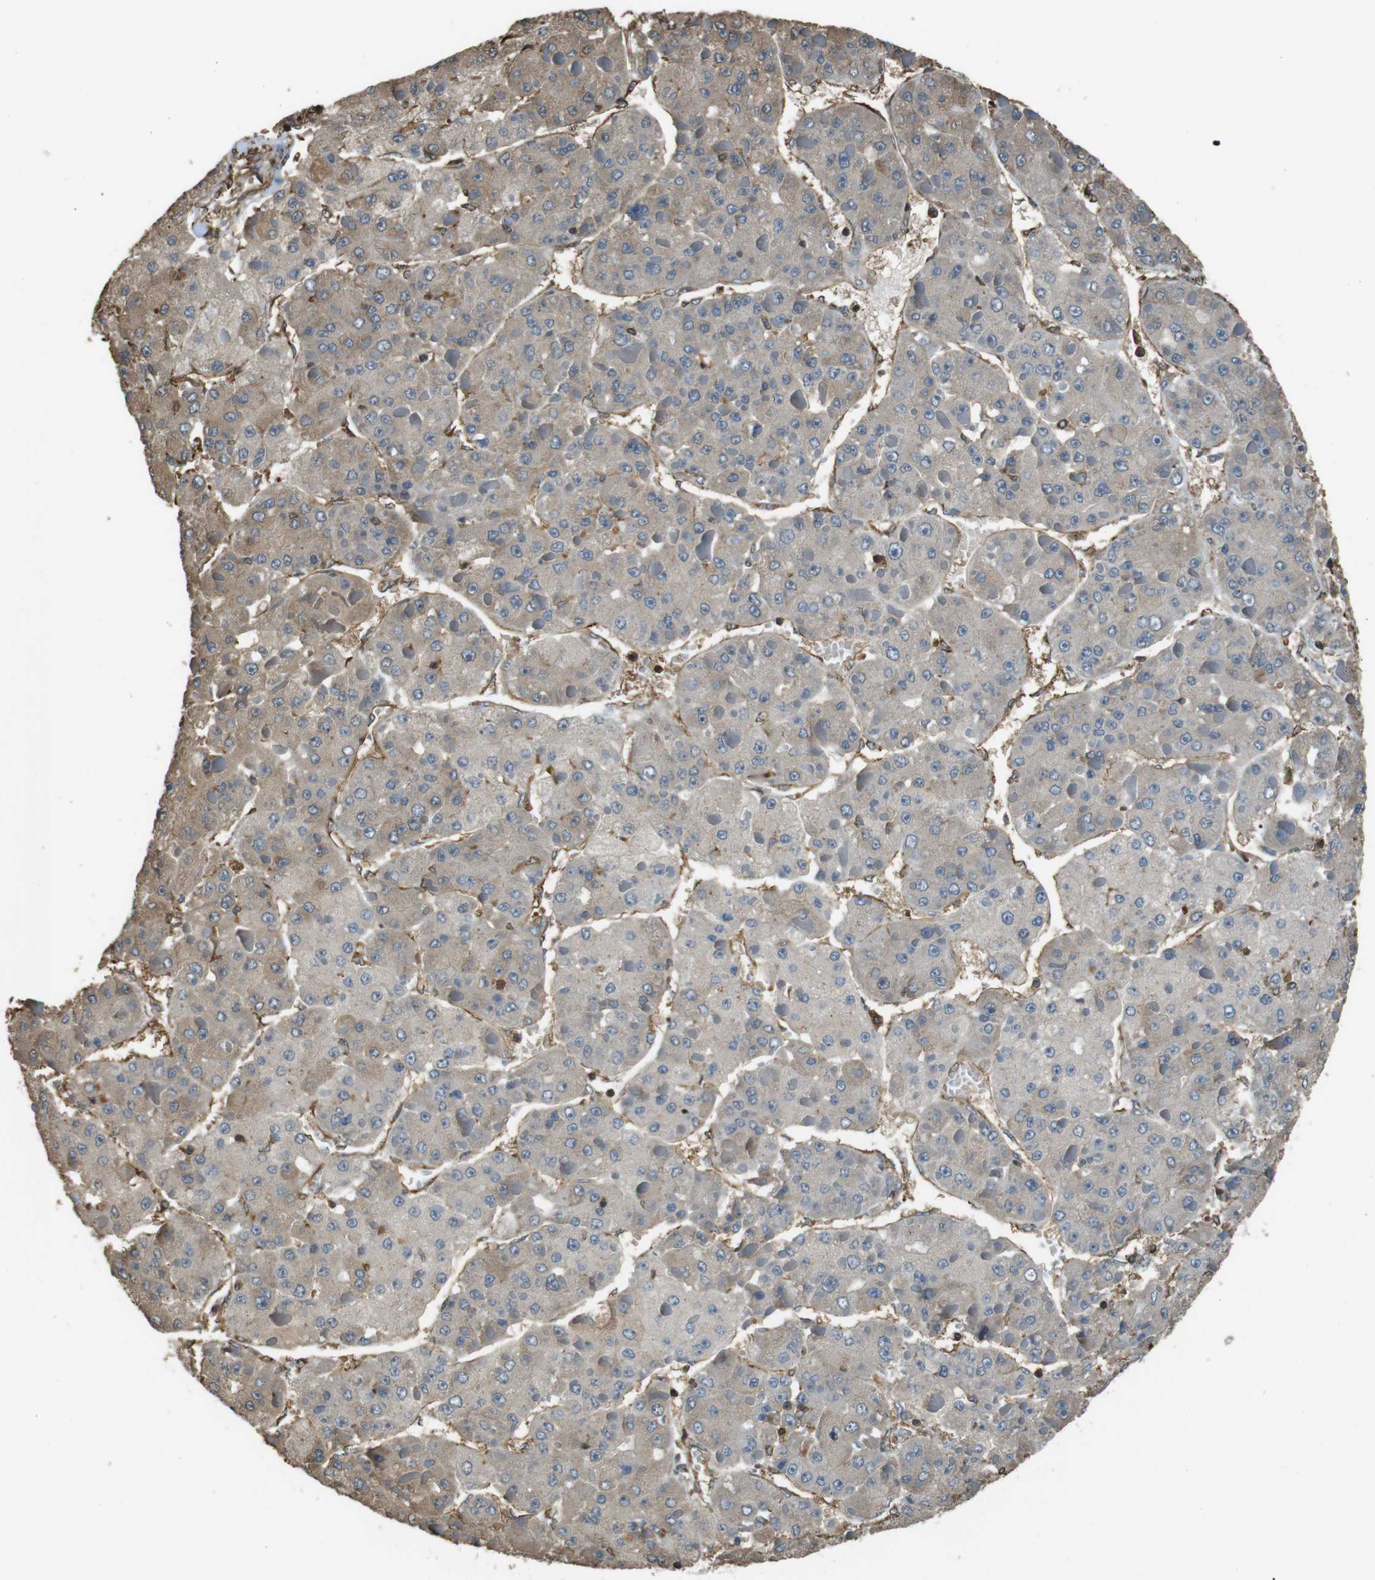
{"staining": {"intensity": "weak", "quantity": "25%-75%", "location": "cytoplasmic/membranous"}, "tissue": "liver cancer", "cell_type": "Tumor cells", "image_type": "cancer", "snomed": [{"axis": "morphology", "description": "Carcinoma, Hepatocellular, NOS"}, {"axis": "topography", "description": "Liver"}], "caption": "High-power microscopy captured an IHC photomicrograph of liver hepatocellular carcinoma, revealing weak cytoplasmic/membranous staining in approximately 25%-75% of tumor cells.", "gene": "FCAR", "patient": {"sex": "female", "age": 73}}